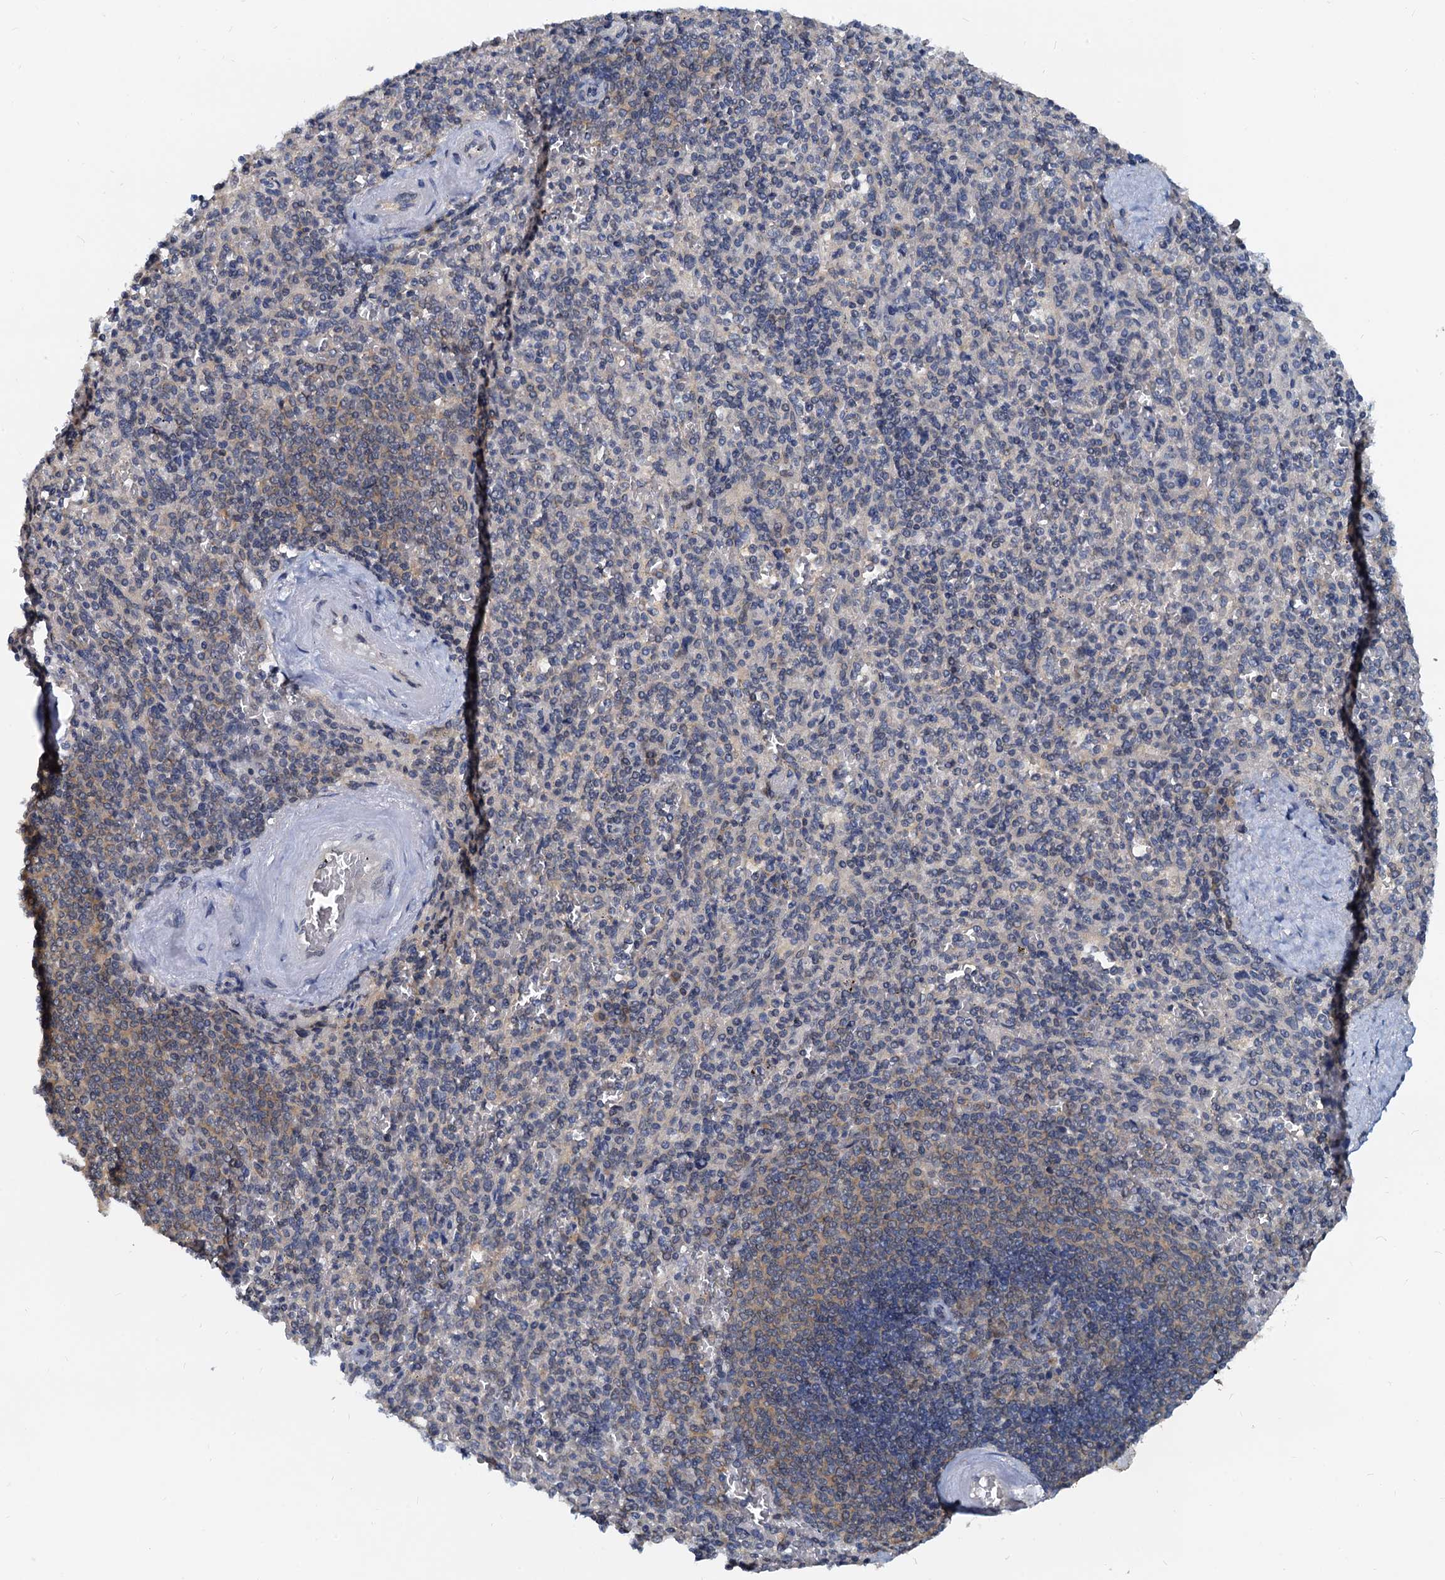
{"staining": {"intensity": "weak", "quantity": "25%-75%", "location": "cytoplasmic/membranous"}, "tissue": "spleen", "cell_type": "Cells in red pulp", "image_type": "normal", "snomed": [{"axis": "morphology", "description": "Normal tissue, NOS"}, {"axis": "topography", "description": "Spleen"}], "caption": "A micrograph of human spleen stained for a protein reveals weak cytoplasmic/membranous brown staining in cells in red pulp.", "gene": "PTGES3", "patient": {"sex": "male", "age": 82}}